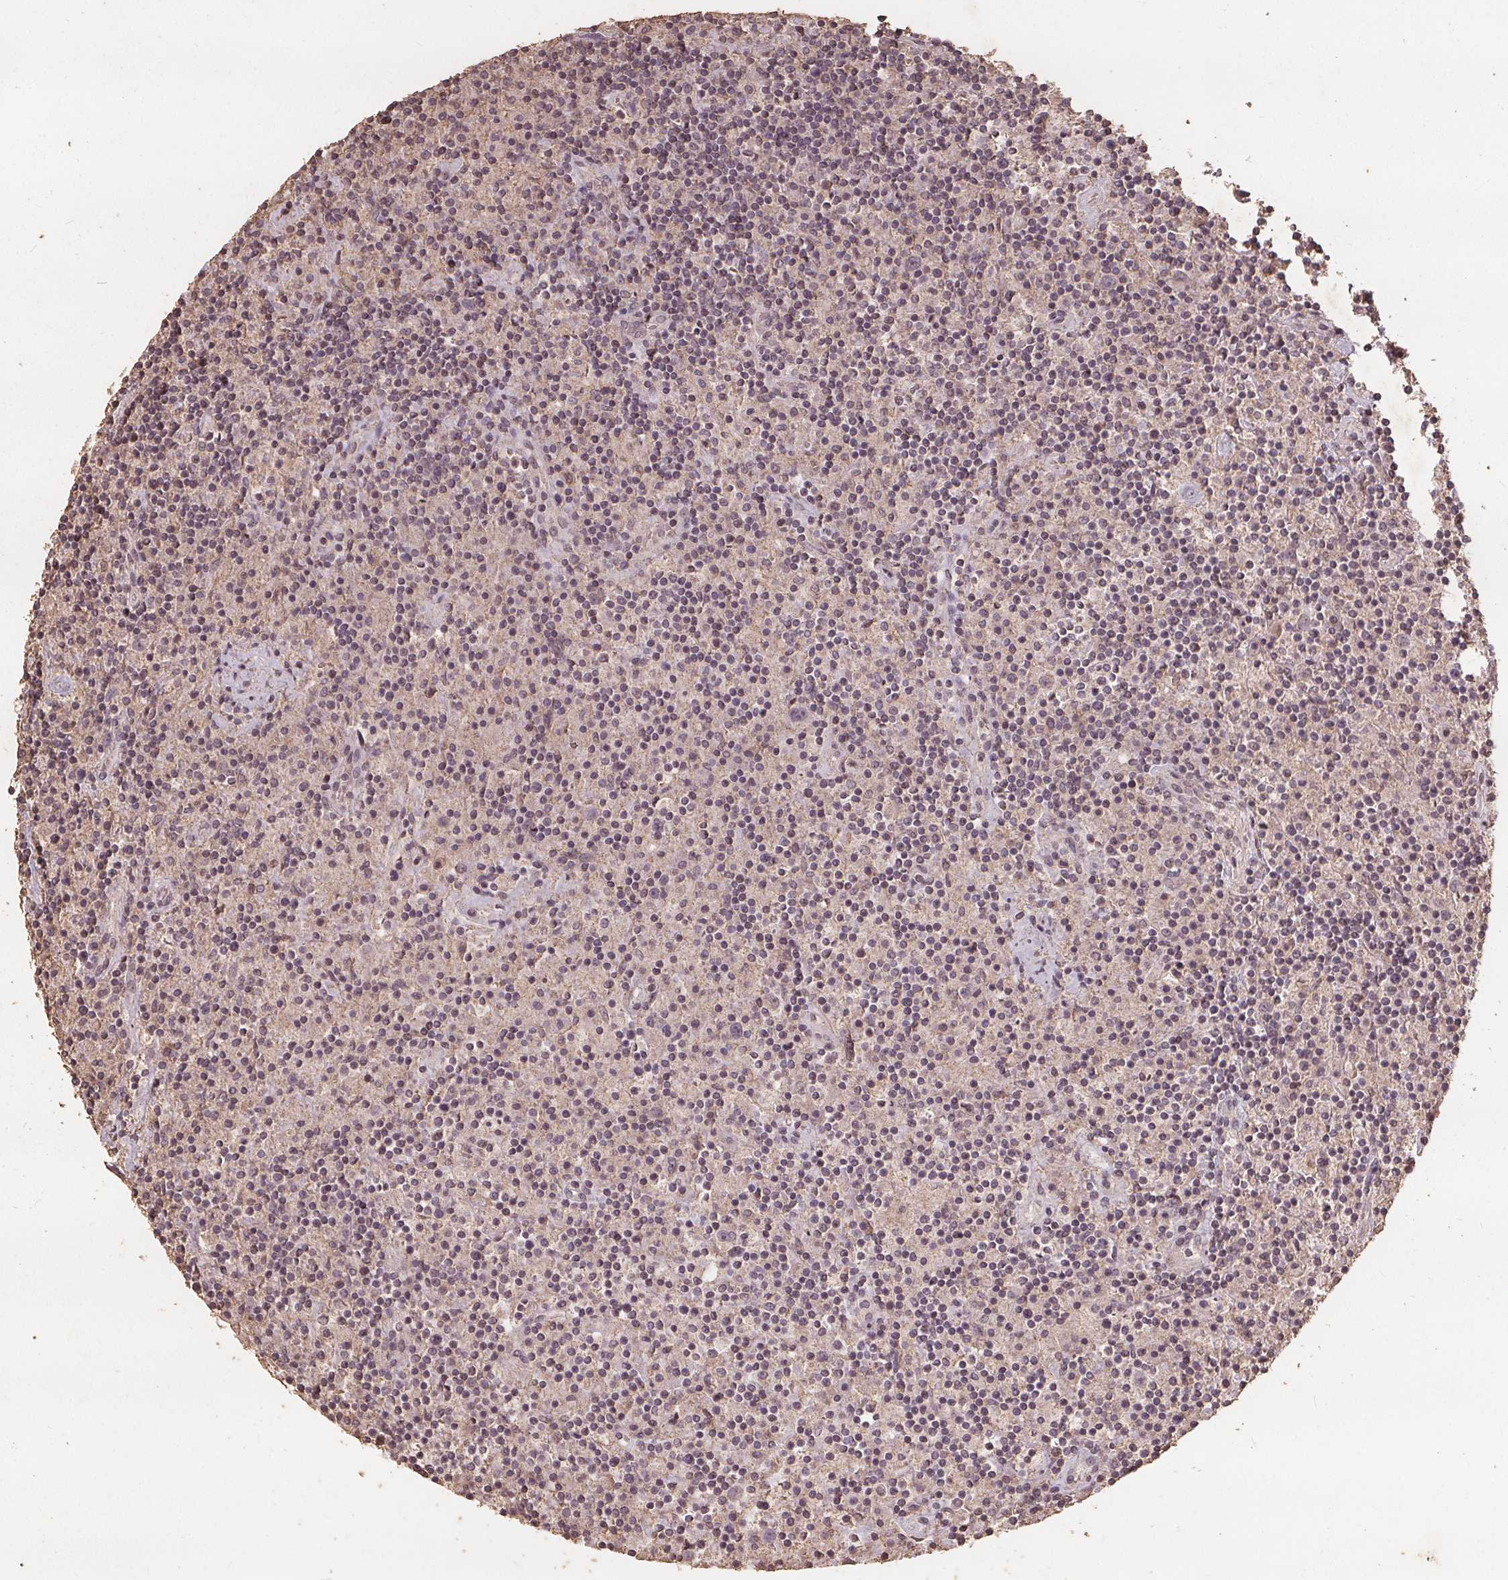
{"staining": {"intensity": "negative", "quantity": "none", "location": "none"}, "tissue": "lymphoma", "cell_type": "Tumor cells", "image_type": "cancer", "snomed": [{"axis": "morphology", "description": "Hodgkin's disease, NOS"}, {"axis": "topography", "description": "Lymph node"}], "caption": "IHC micrograph of neoplastic tissue: lymphoma stained with DAB (3,3'-diaminobenzidine) exhibits no significant protein positivity in tumor cells.", "gene": "DSG3", "patient": {"sex": "male", "age": 70}}